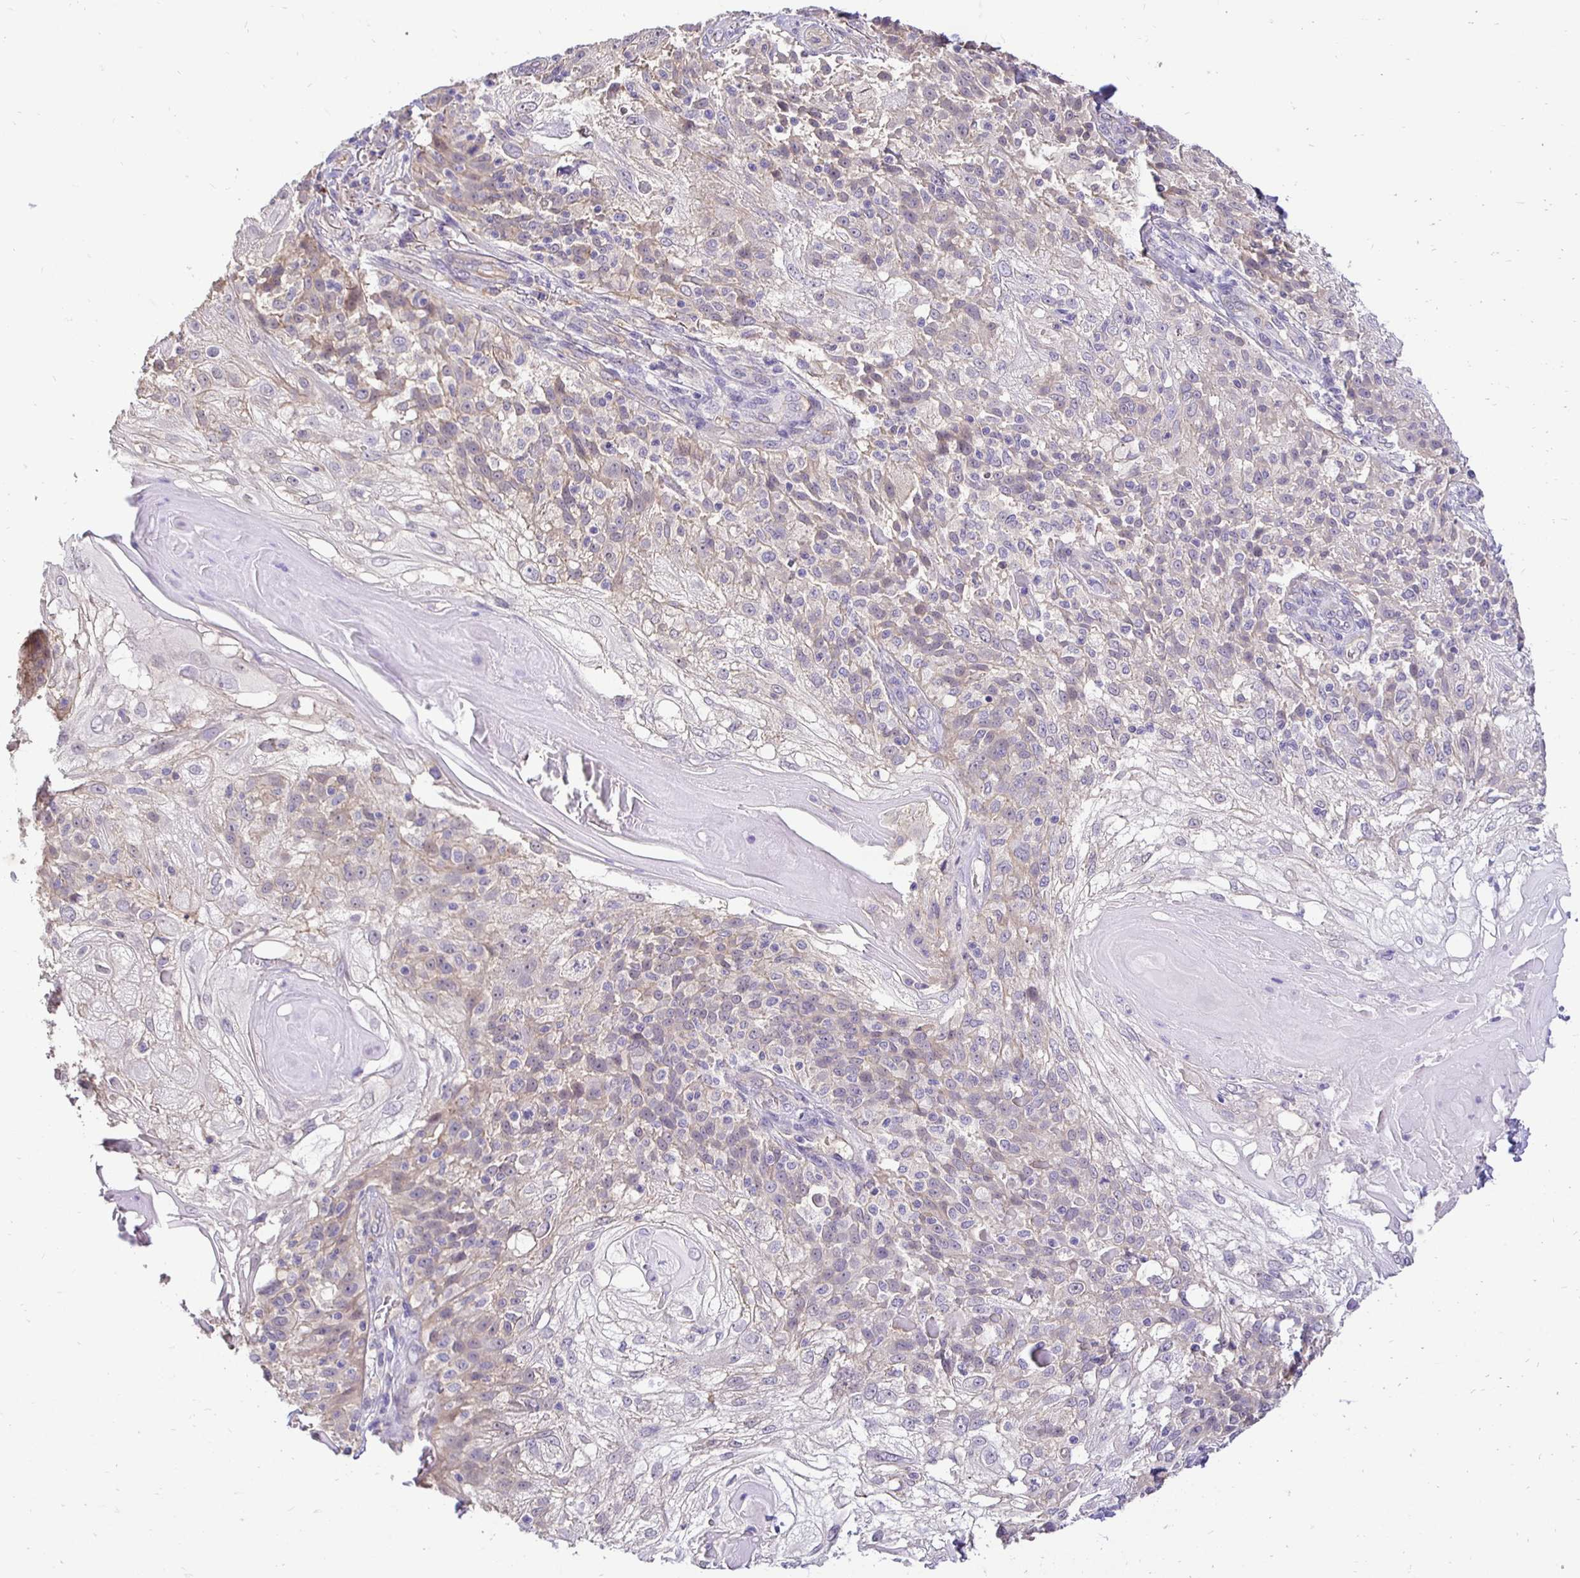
{"staining": {"intensity": "negative", "quantity": "none", "location": "none"}, "tissue": "skin cancer", "cell_type": "Tumor cells", "image_type": "cancer", "snomed": [{"axis": "morphology", "description": "Normal tissue, NOS"}, {"axis": "morphology", "description": "Squamous cell carcinoma, NOS"}, {"axis": "topography", "description": "Skin"}], "caption": "Immunohistochemistry (IHC) photomicrograph of neoplastic tissue: skin cancer stained with DAB (3,3'-diaminobenzidine) demonstrates no significant protein staining in tumor cells.", "gene": "SLC9A1", "patient": {"sex": "female", "age": 83}}